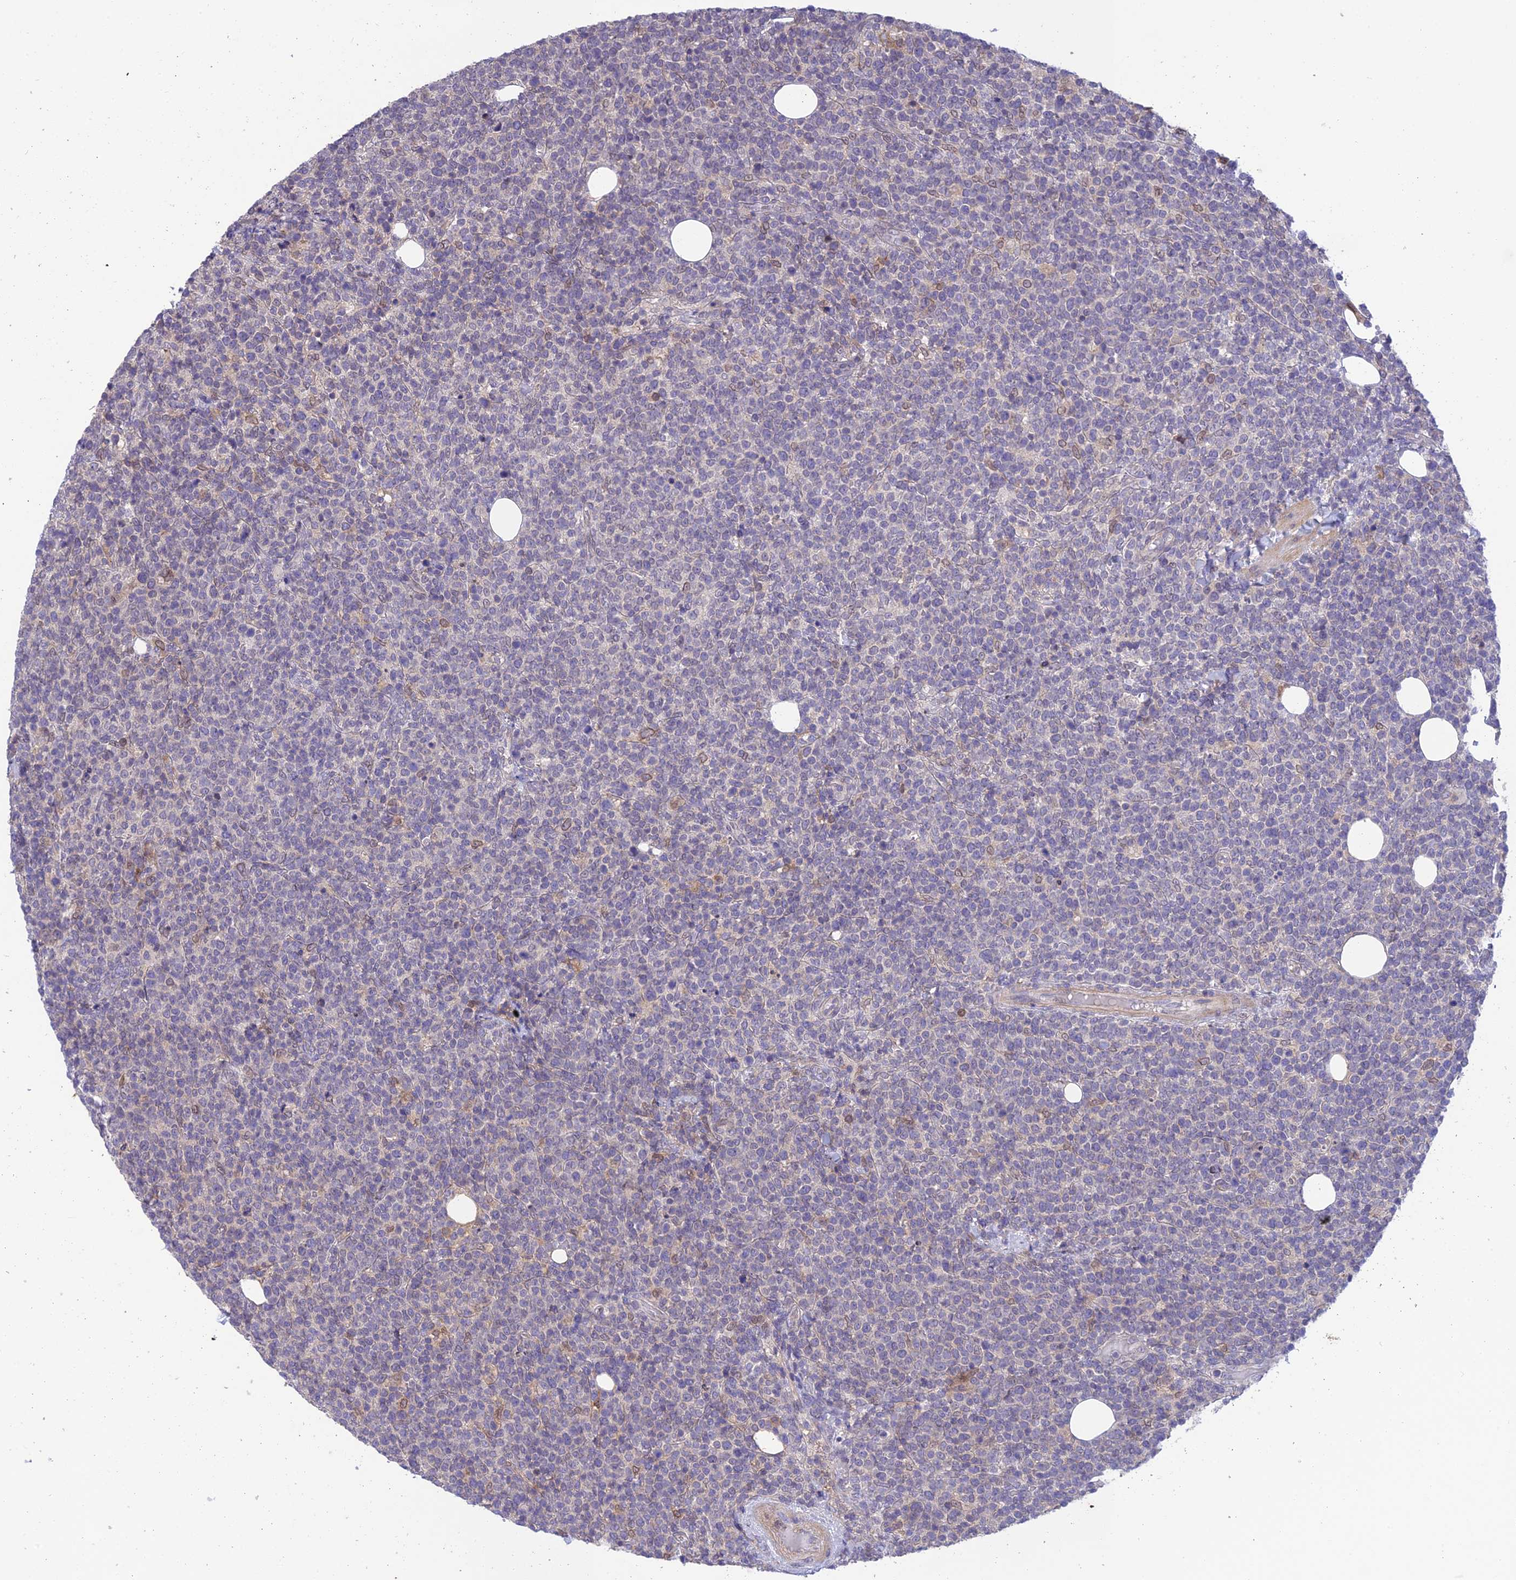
{"staining": {"intensity": "negative", "quantity": "none", "location": "none"}, "tissue": "lymphoma", "cell_type": "Tumor cells", "image_type": "cancer", "snomed": [{"axis": "morphology", "description": "Malignant lymphoma, non-Hodgkin's type, High grade"}, {"axis": "topography", "description": "Lymph node"}], "caption": "This is an immunohistochemistry image of human lymphoma. There is no staining in tumor cells.", "gene": "BMT2", "patient": {"sex": "male", "age": 61}}